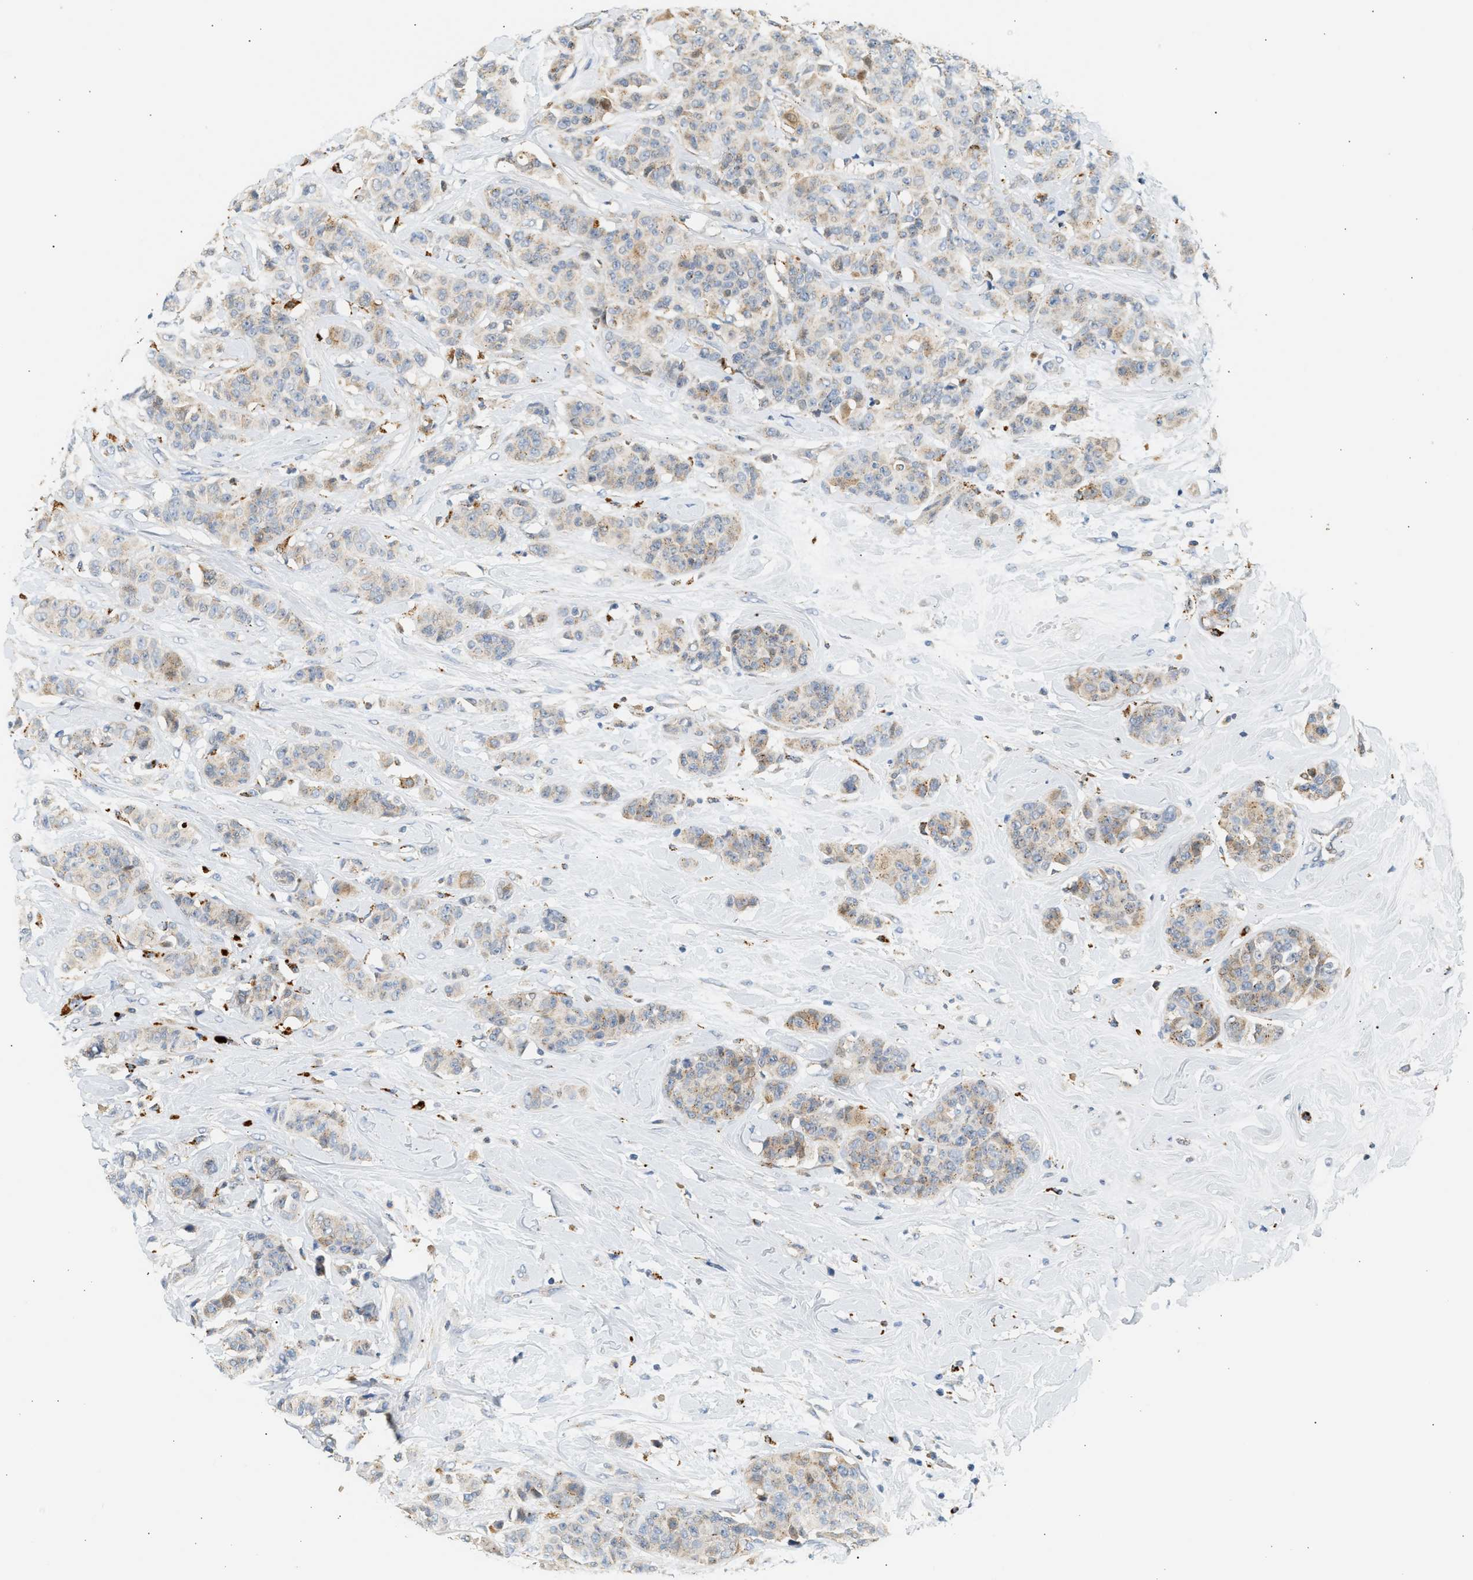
{"staining": {"intensity": "weak", "quantity": "25%-75%", "location": "cytoplasmic/membranous"}, "tissue": "breast cancer", "cell_type": "Tumor cells", "image_type": "cancer", "snomed": [{"axis": "morphology", "description": "Normal tissue, NOS"}, {"axis": "morphology", "description": "Duct carcinoma"}, {"axis": "topography", "description": "Breast"}], "caption": "Protein staining of breast intraductal carcinoma tissue displays weak cytoplasmic/membranous staining in about 25%-75% of tumor cells.", "gene": "ENTHD1", "patient": {"sex": "female", "age": 40}}